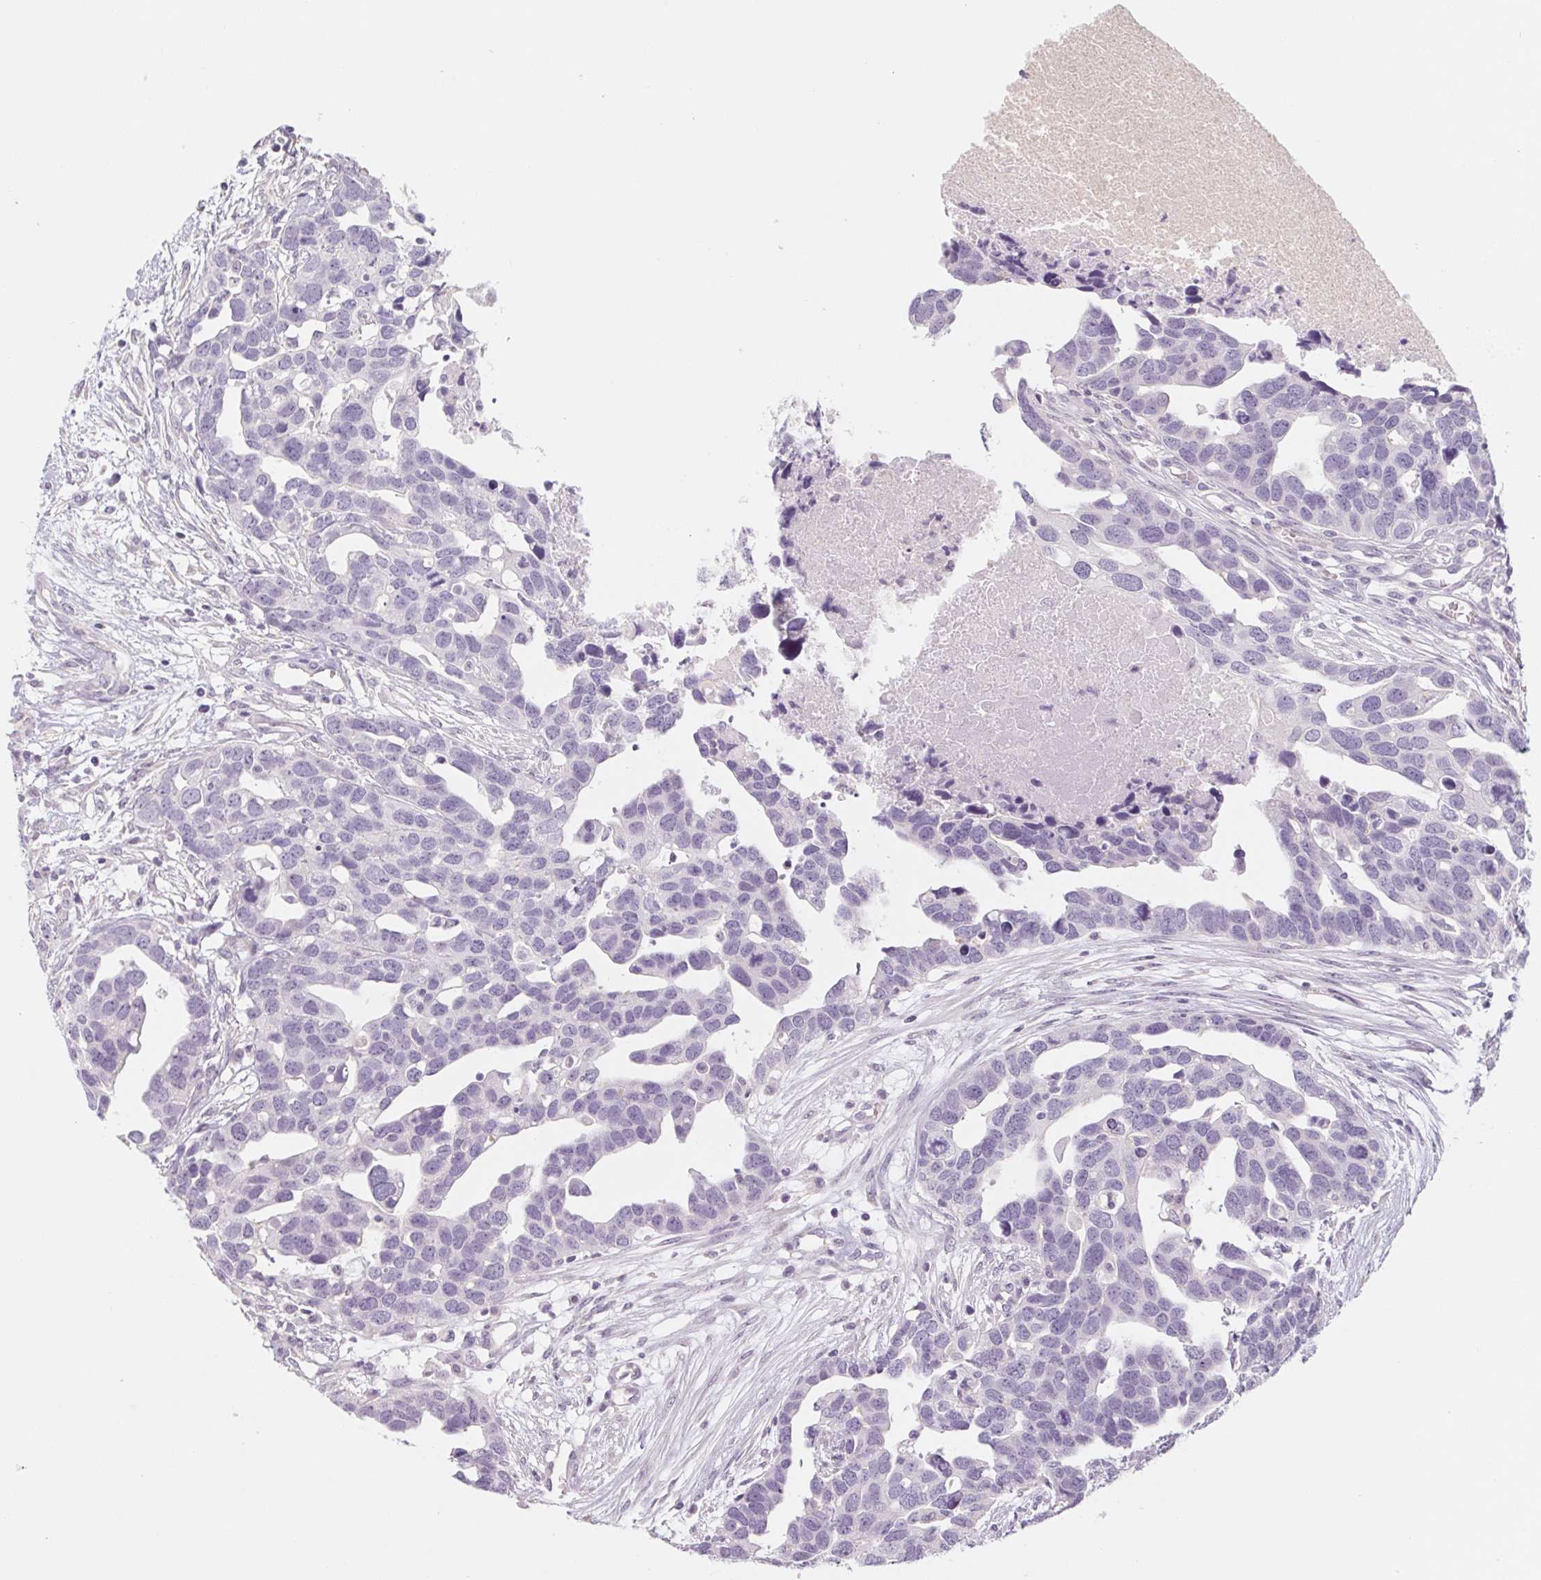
{"staining": {"intensity": "negative", "quantity": "none", "location": "none"}, "tissue": "ovarian cancer", "cell_type": "Tumor cells", "image_type": "cancer", "snomed": [{"axis": "morphology", "description": "Cystadenocarcinoma, serous, NOS"}, {"axis": "topography", "description": "Ovary"}], "caption": "This micrograph is of ovarian cancer stained with immunohistochemistry (IHC) to label a protein in brown with the nuclei are counter-stained blue. There is no positivity in tumor cells.", "gene": "POU1F1", "patient": {"sex": "female", "age": 54}}